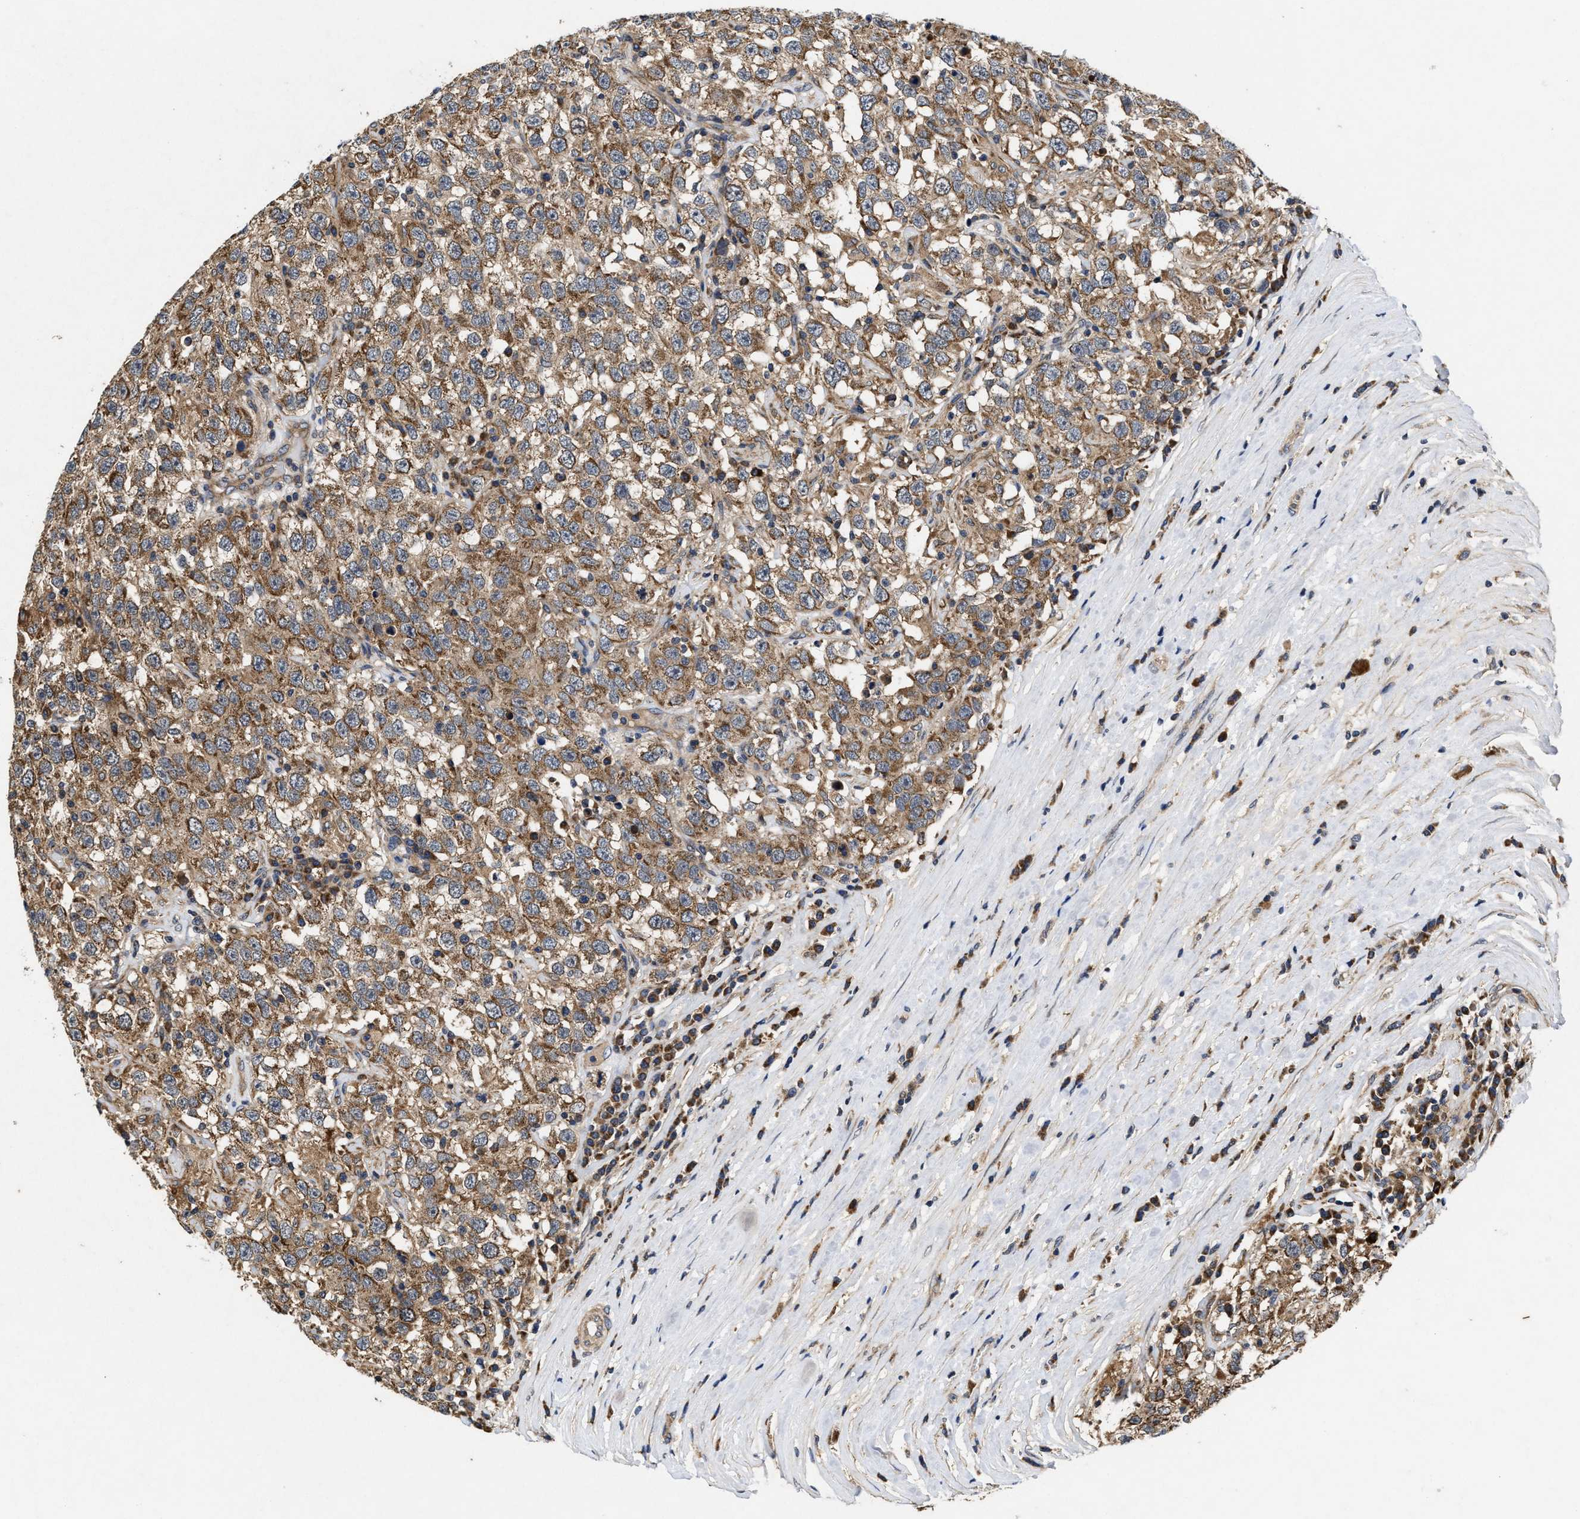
{"staining": {"intensity": "moderate", "quantity": ">75%", "location": "cytoplasmic/membranous"}, "tissue": "testis cancer", "cell_type": "Tumor cells", "image_type": "cancer", "snomed": [{"axis": "morphology", "description": "Seminoma, NOS"}, {"axis": "topography", "description": "Testis"}], "caption": "DAB (3,3'-diaminobenzidine) immunohistochemical staining of testis cancer (seminoma) displays moderate cytoplasmic/membranous protein positivity in about >75% of tumor cells.", "gene": "EFNA4", "patient": {"sex": "male", "age": 41}}